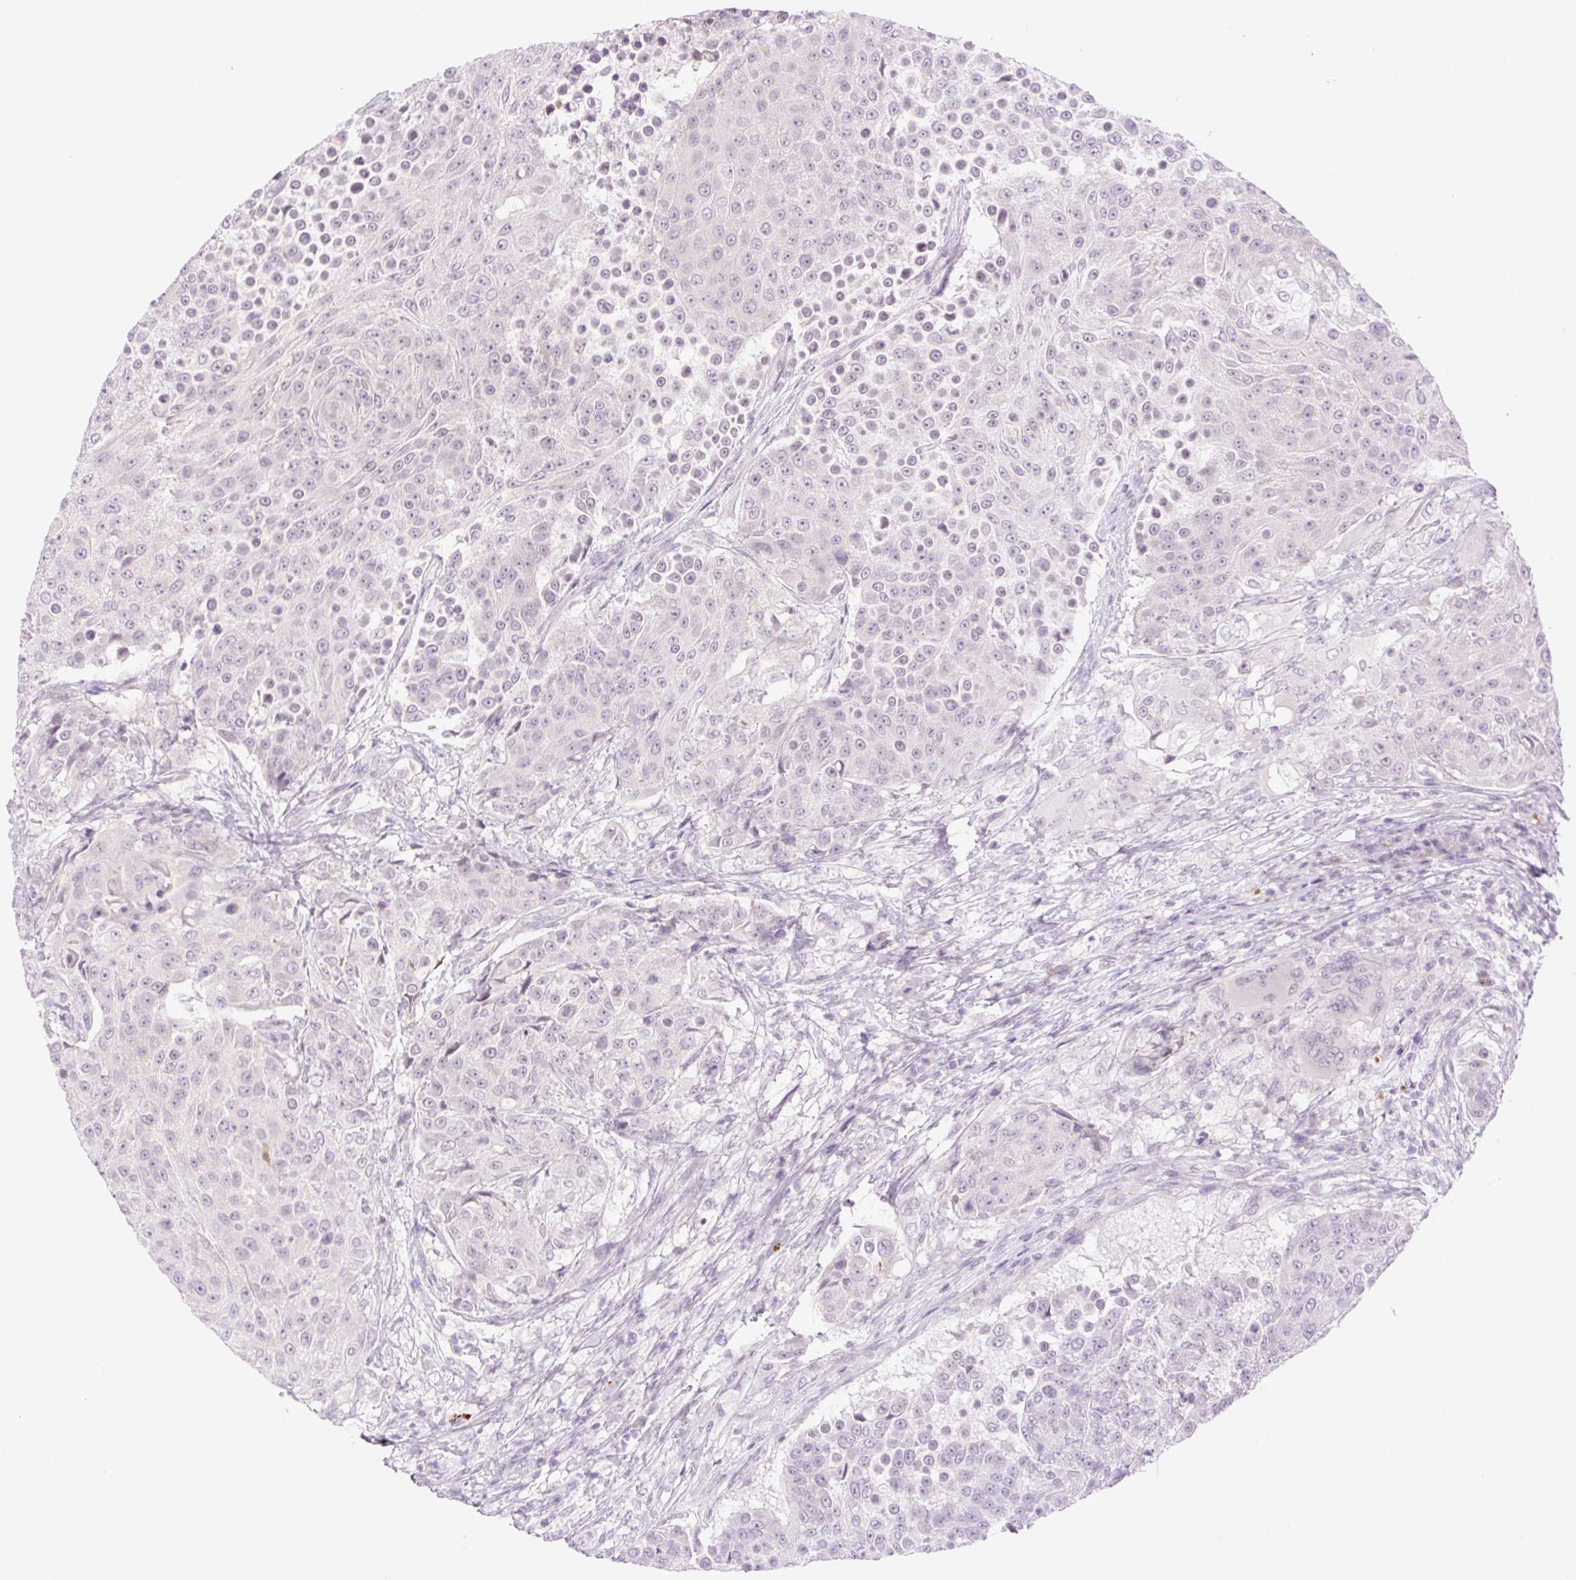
{"staining": {"intensity": "negative", "quantity": "none", "location": "none"}, "tissue": "urothelial cancer", "cell_type": "Tumor cells", "image_type": "cancer", "snomed": [{"axis": "morphology", "description": "Urothelial carcinoma, High grade"}, {"axis": "topography", "description": "Urinary bladder"}], "caption": "Urothelial cancer was stained to show a protein in brown. There is no significant staining in tumor cells.", "gene": "SPRYD4", "patient": {"sex": "female", "age": 63}}